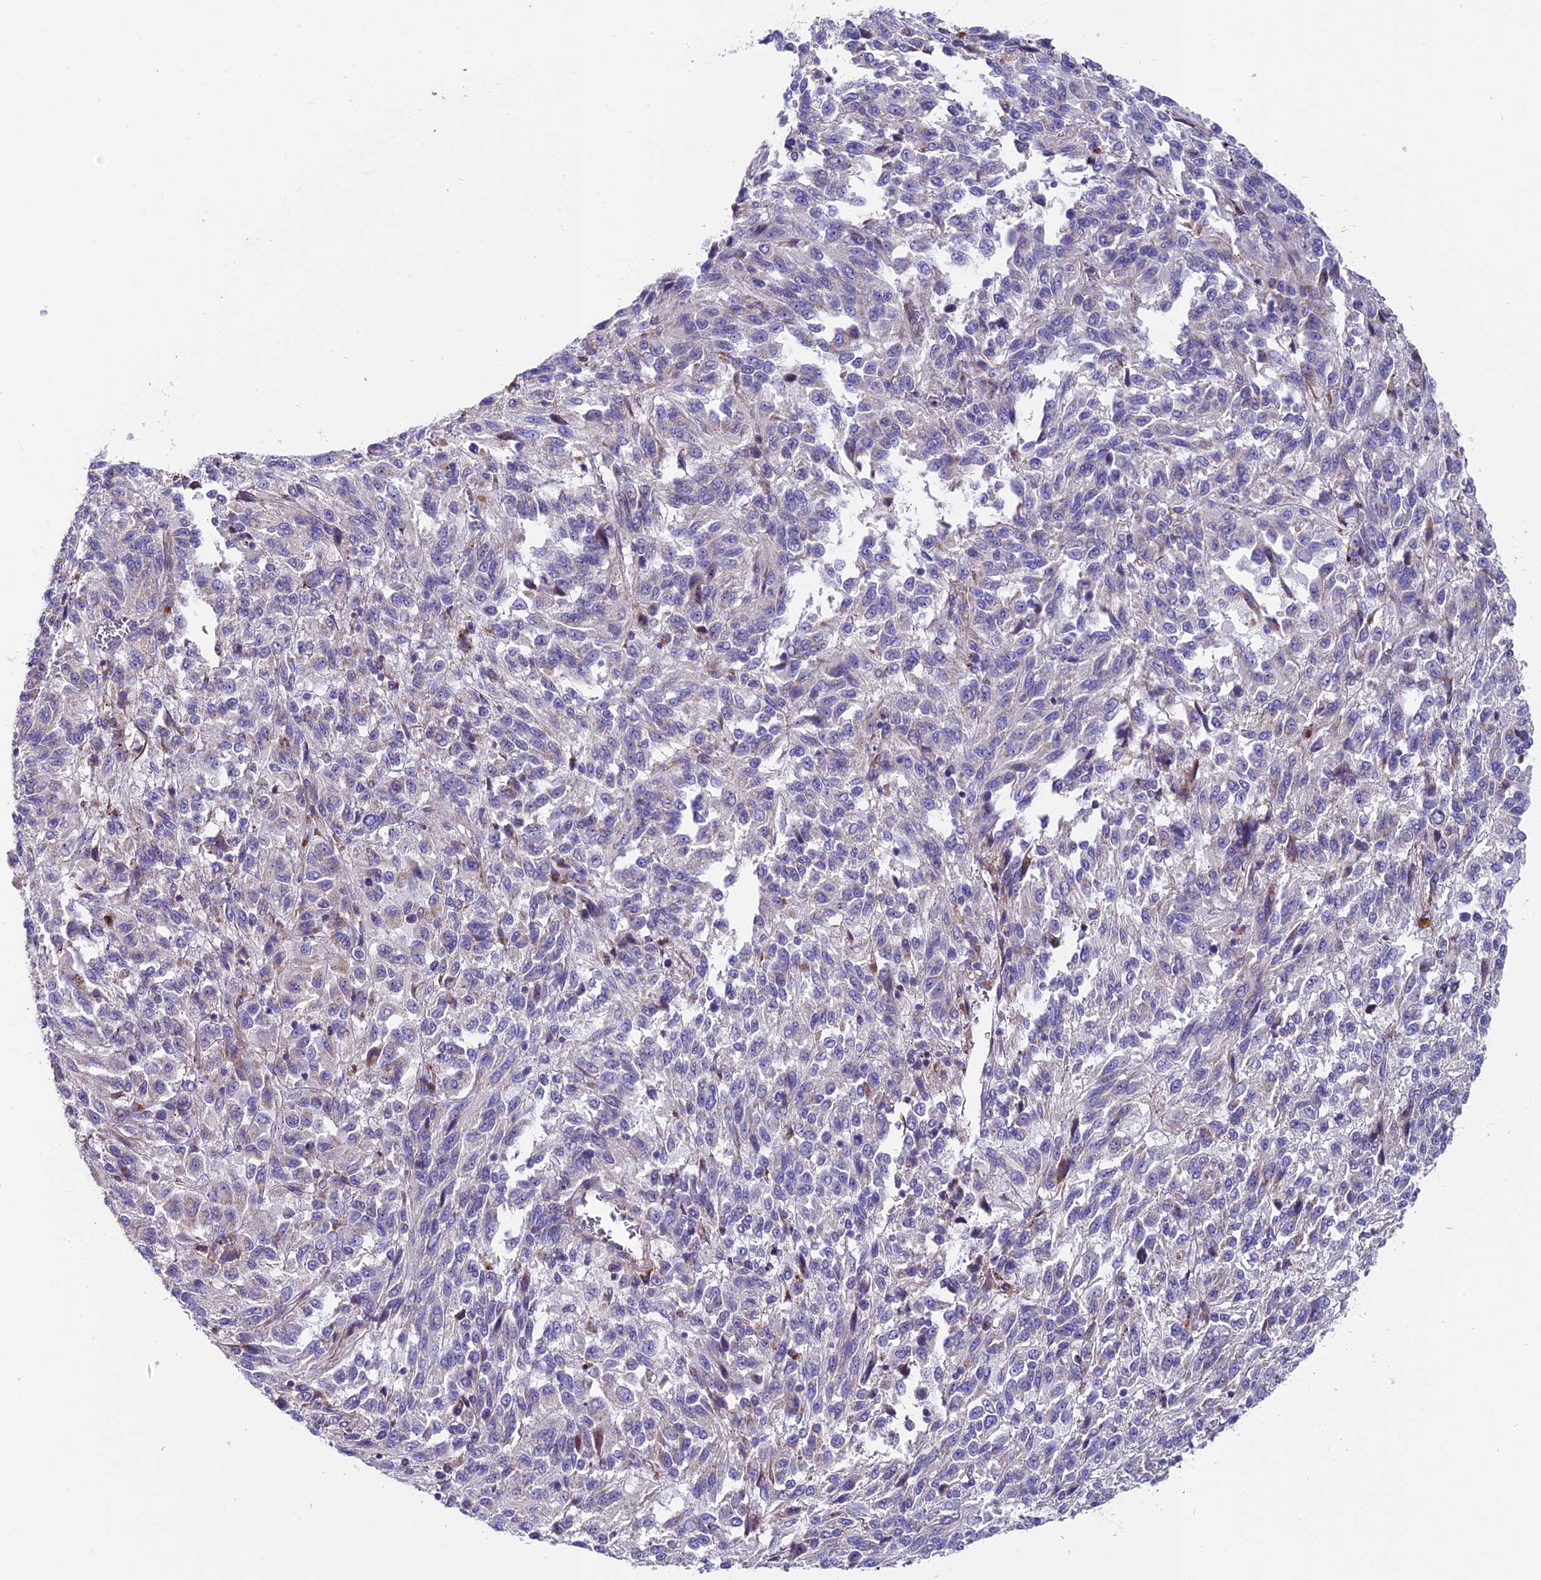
{"staining": {"intensity": "negative", "quantity": "none", "location": "none"}, "tissue": "melanoma", "cell_type": "Tumor cells", "image_type": "cancer", "snomed": [{"axis": "morphology", "description": "Malignant melanoma, Metastatic site"}, {"axis": "topography", "description": "Lung"}], "caption": "Melanoma stained for a protein using IHC shows no staining tumor cells.", "gene": "PIGU", "patient": {"sex": "male", "age": 64}}